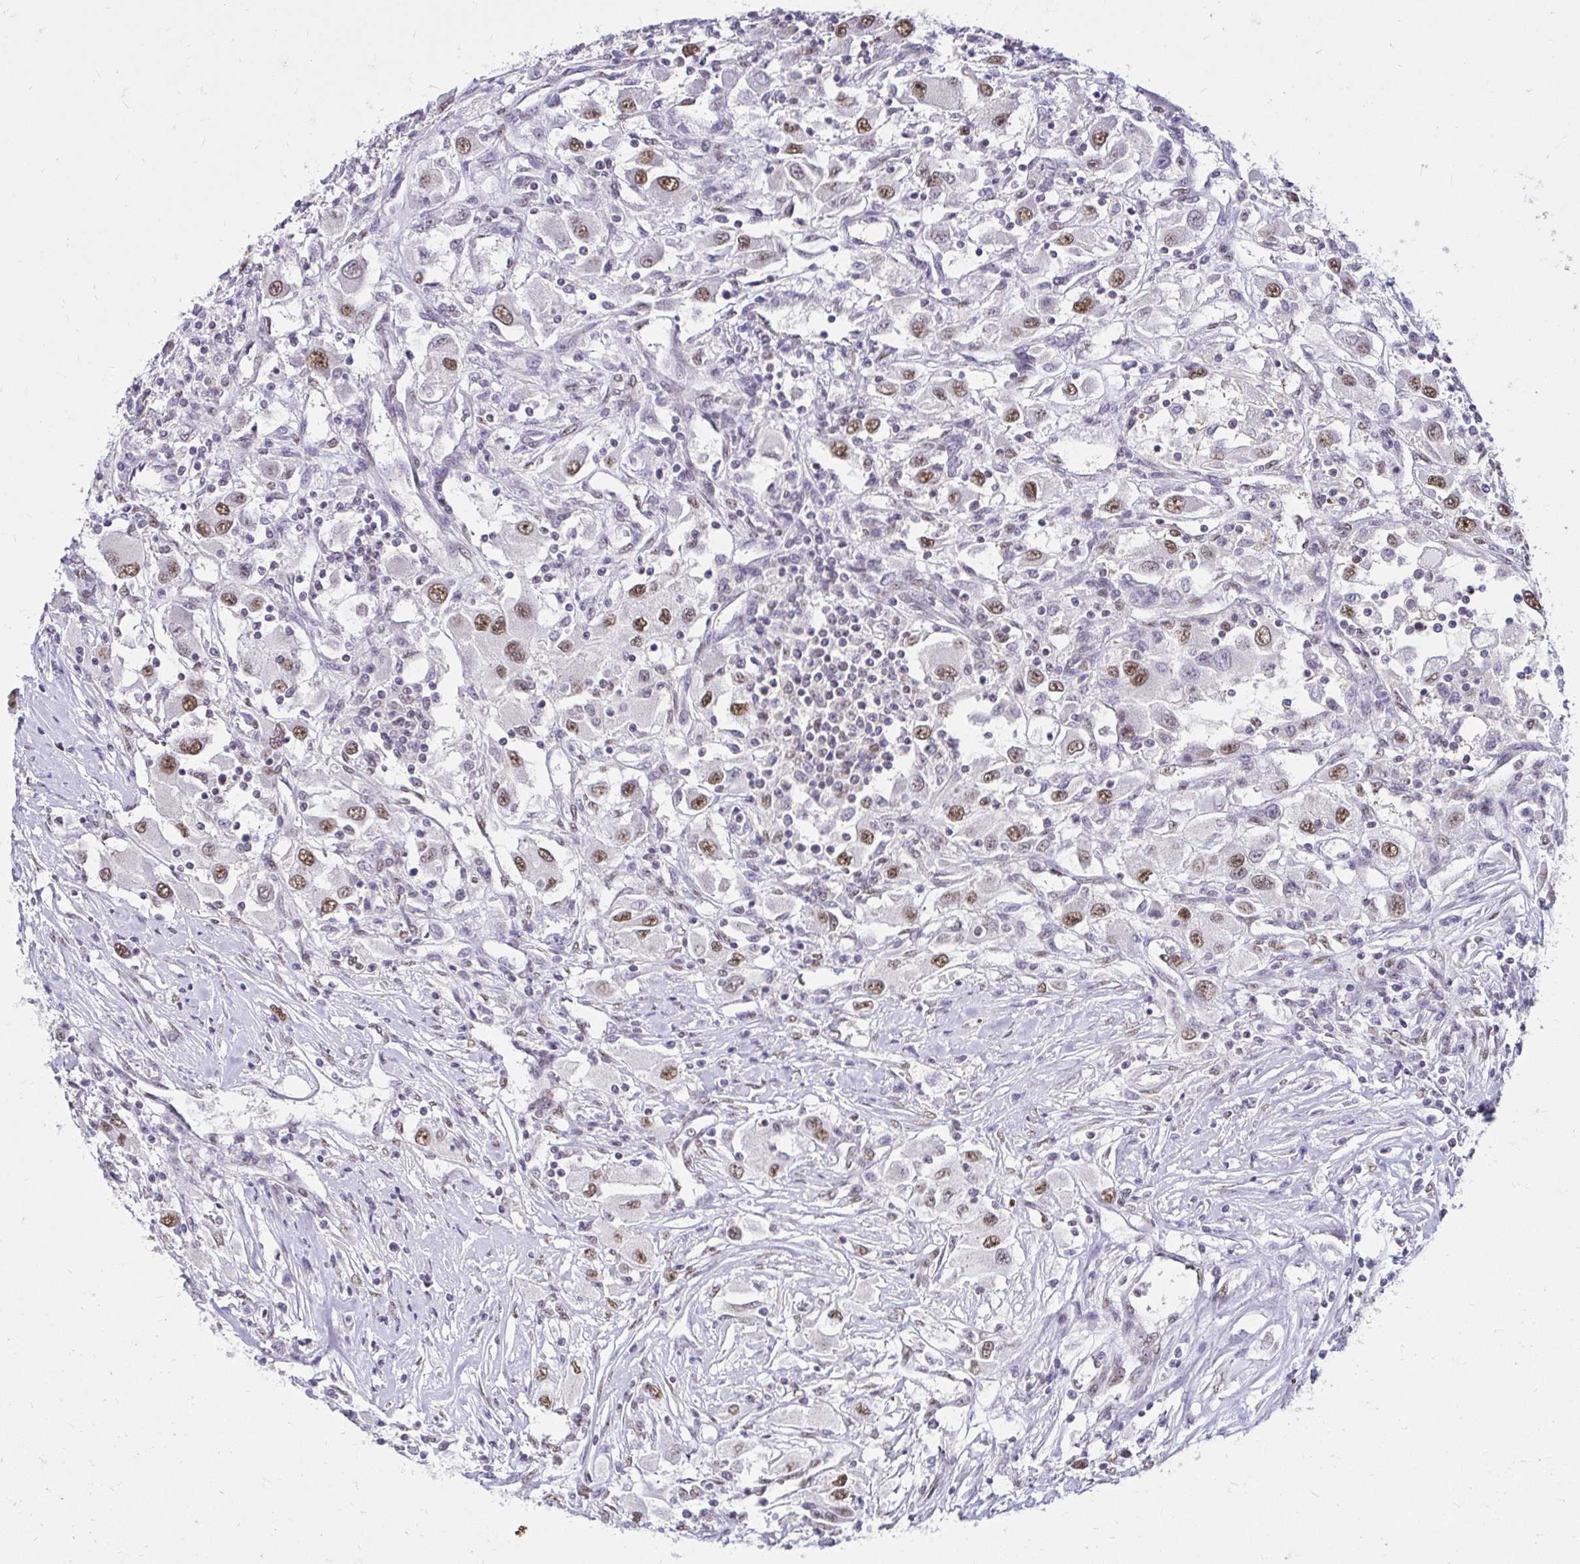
{"staining": {"intensity": "moderate", "quantity": ">75%", "location": "nuclear"}, "tissue": "renal cancer", "cell_type": "Tumor cells", "image_type": "cancer", "snomed": [{"axis": "morphology", "description": "Adenocarcinoma, NOS"}, {"axis": "topography", "description": "Kidney"}], "caption": "Approximately >75% of tumor cells in renal adenocarcinoma exhibit moderate nuclear protein positivity as visualized by brown immunohistochemical staining.", "gene": "RIMS4", "patient": {"sex": "female", "age": 67}}